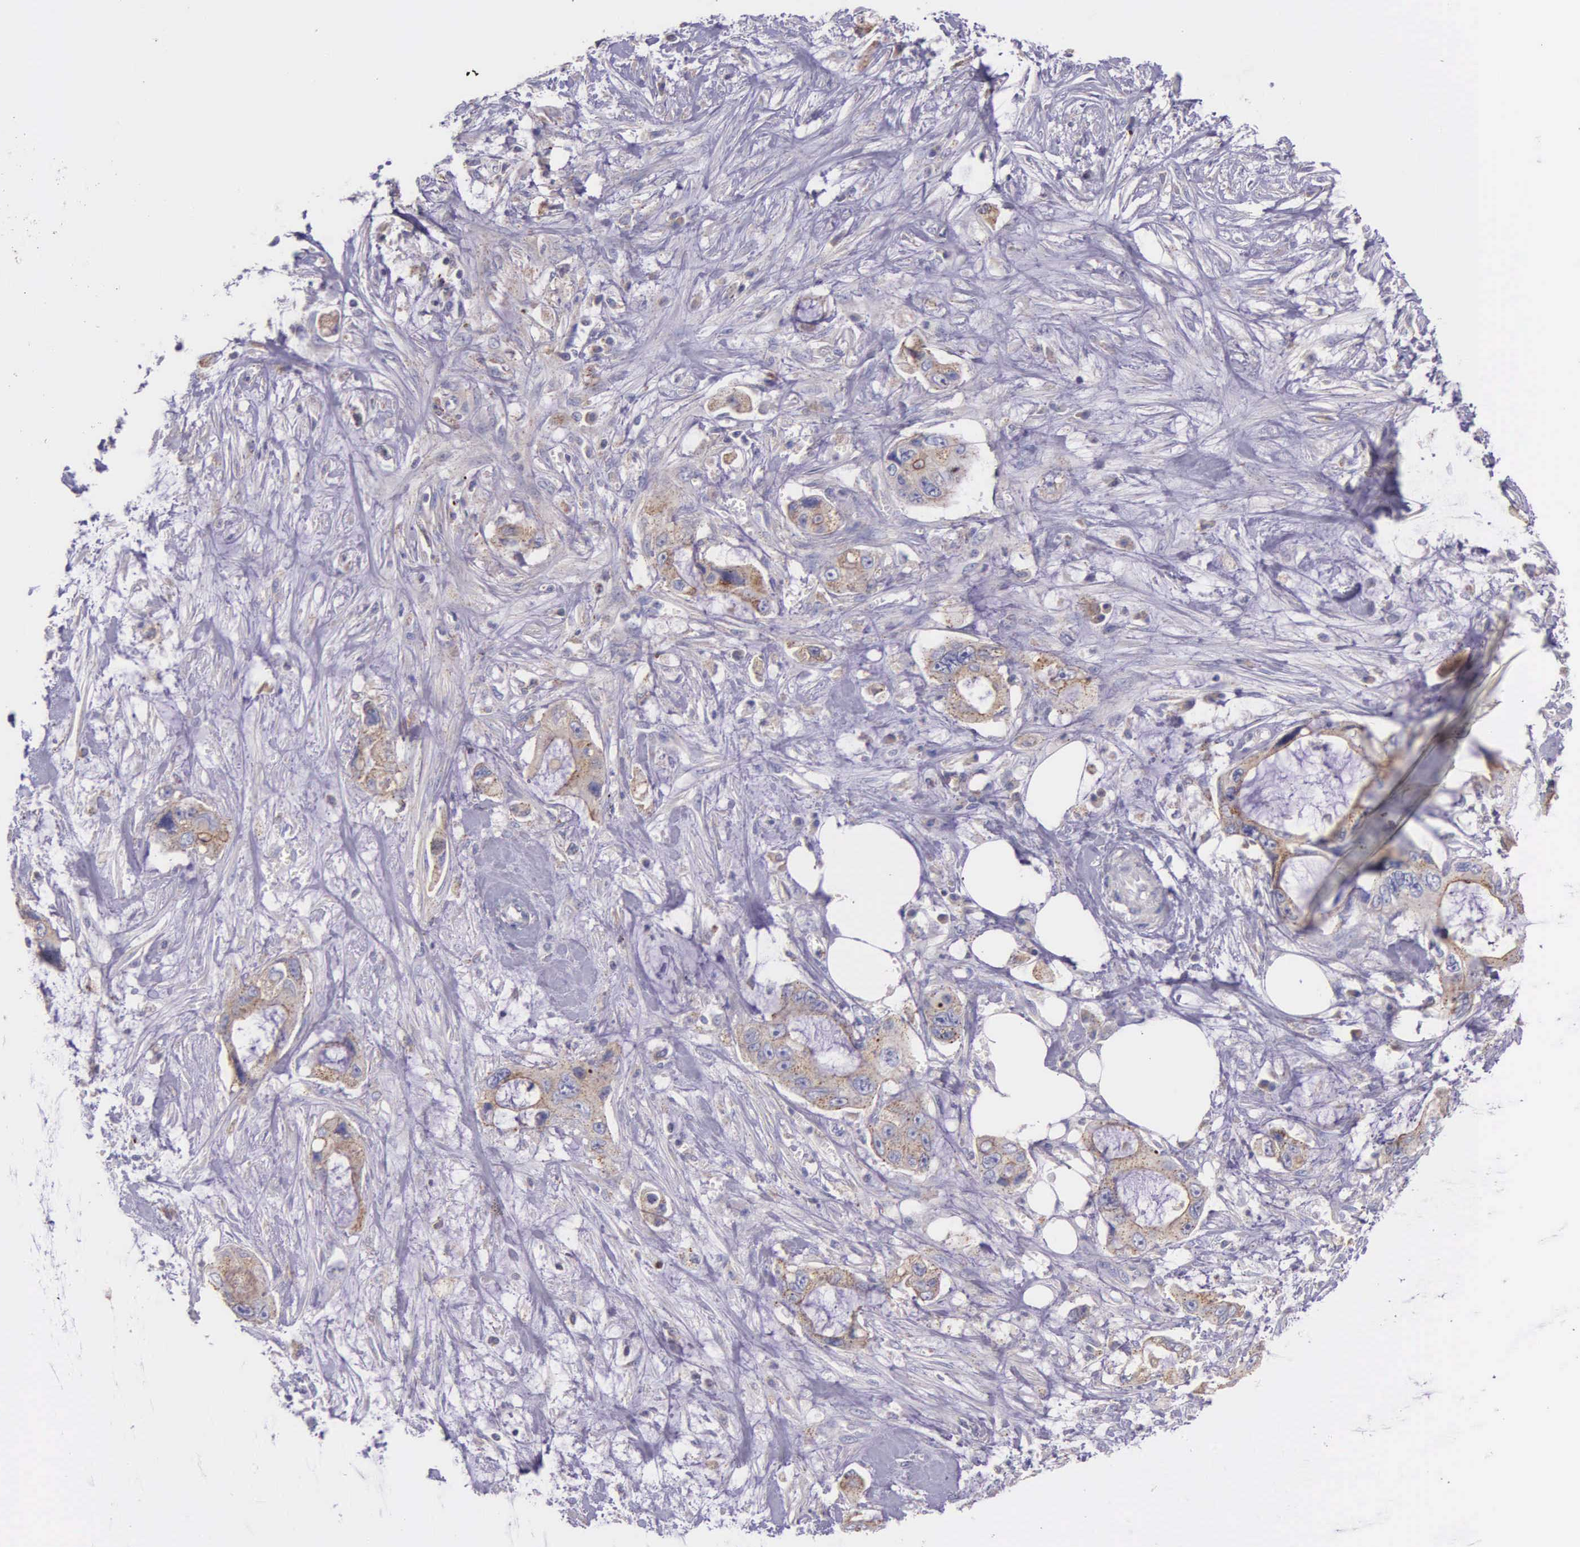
{"staining": {"intensity": "weak", "quantity": "25%-75%", "location": "cytoplasmic/membranous"}, "tissue": "pancreatic cancer", "cell_type": "Tumor cells", "image_type": "cancer", "snomed": [{"axis": "morphology", "description": "Adenocarcinoma, NOS"}, {"axis": "topography", "description": "Pancreas"}, {"axis": "topography", "description": "Stomach, upper"}], "caption": "Adenocarcinoma (pancreatic) stained with a protein marker reveals weak staining in tumor cells.", "gene": "MIA2", "patient": {"sex": "male", "age": 77}}